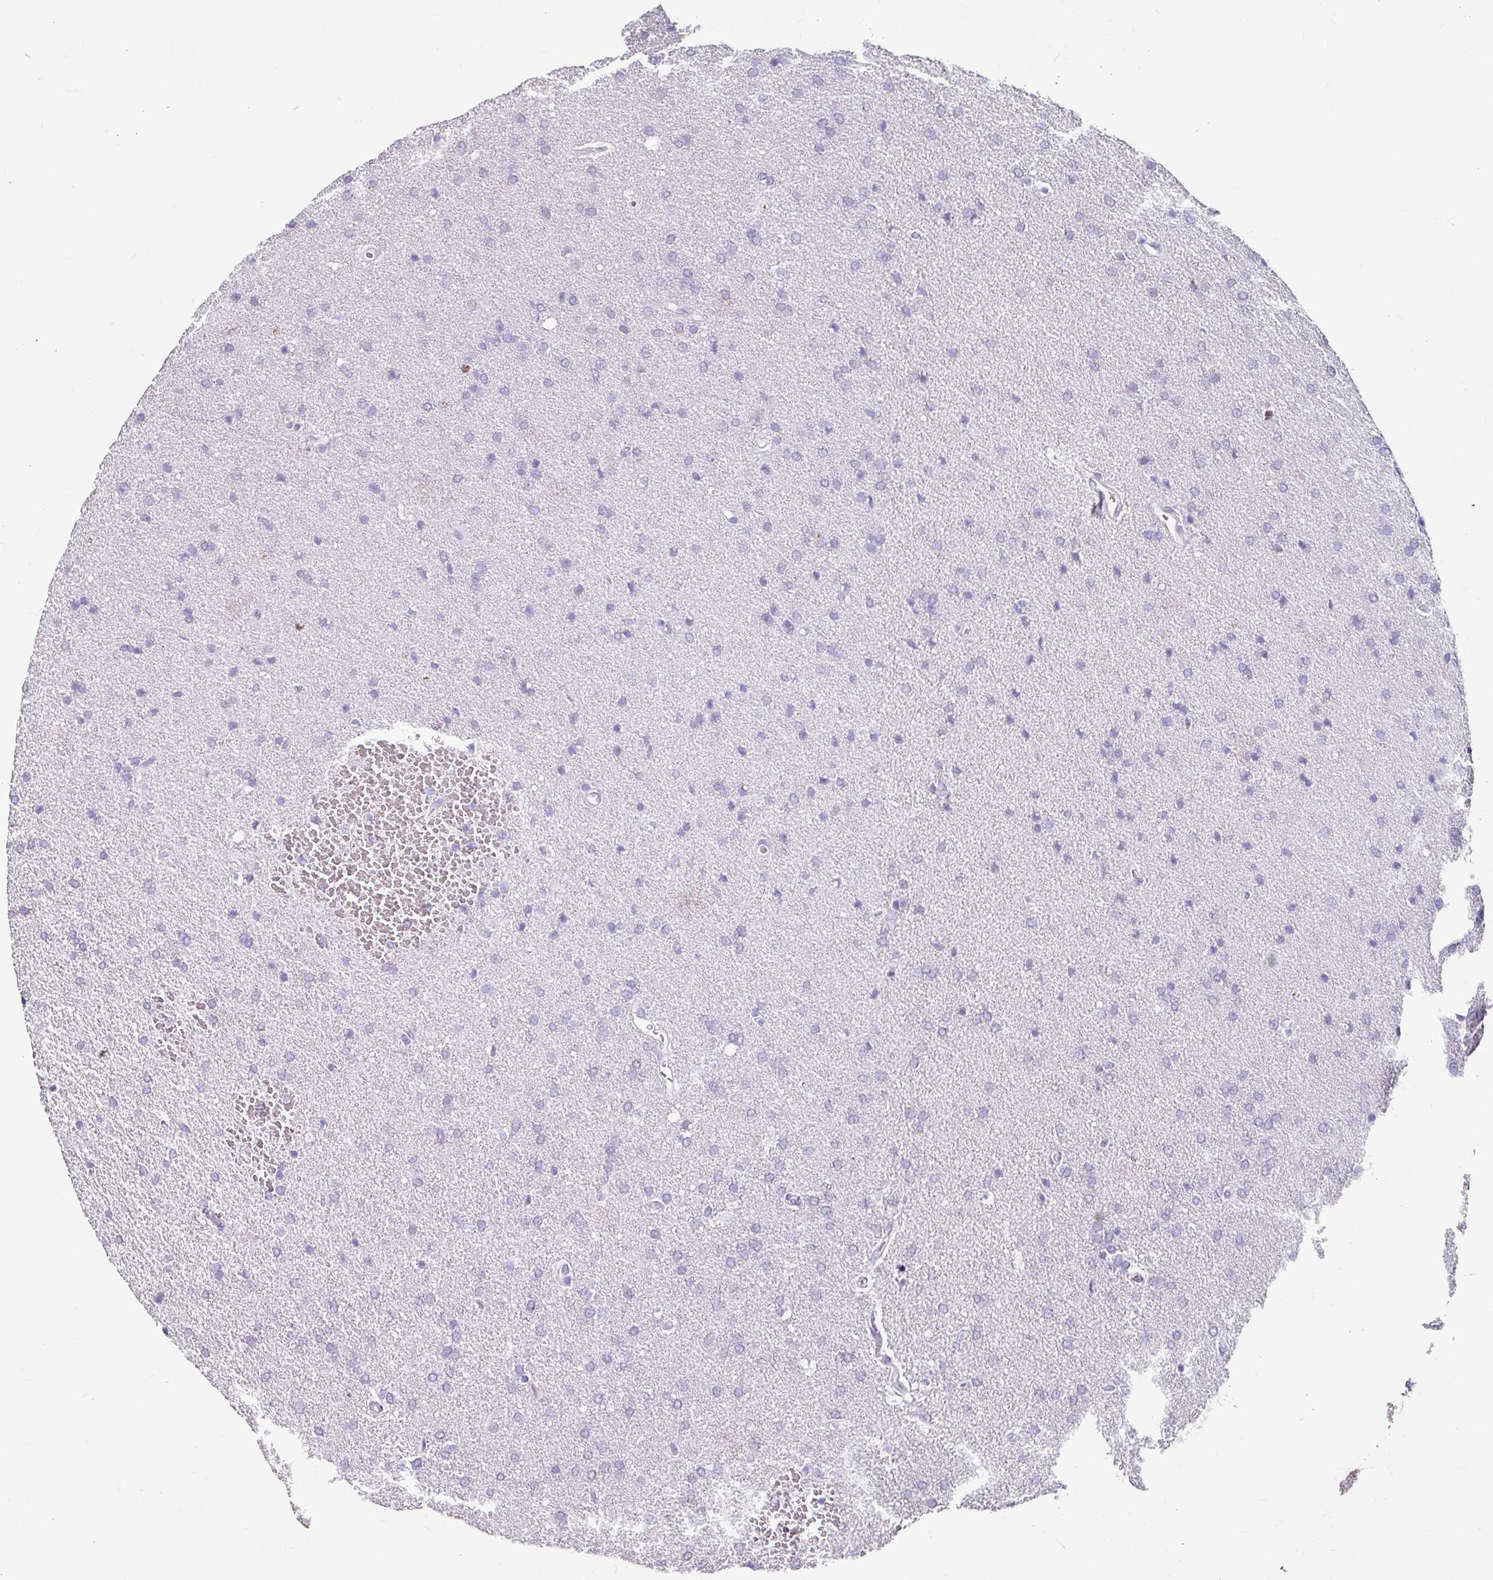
{"staining": {"intensity": "negative", "quantity": "none", "location": "none"}, "tissue": "glioma", "cell_type": "Tumor cells", "image_type": "cancer", "snomed": [{"axis": "morphology", "description": "Glioma, malignant, Low grade"}, {"axis": "topography", "description": "Brain"}], "caption": "This is a histopathology image of immunohistochemistry staining of malignant glioma (low-grade), which shows no expression in tumor cells.", "gene": "ANKRD1", "patient": {"sex": "female", "age": 34}}